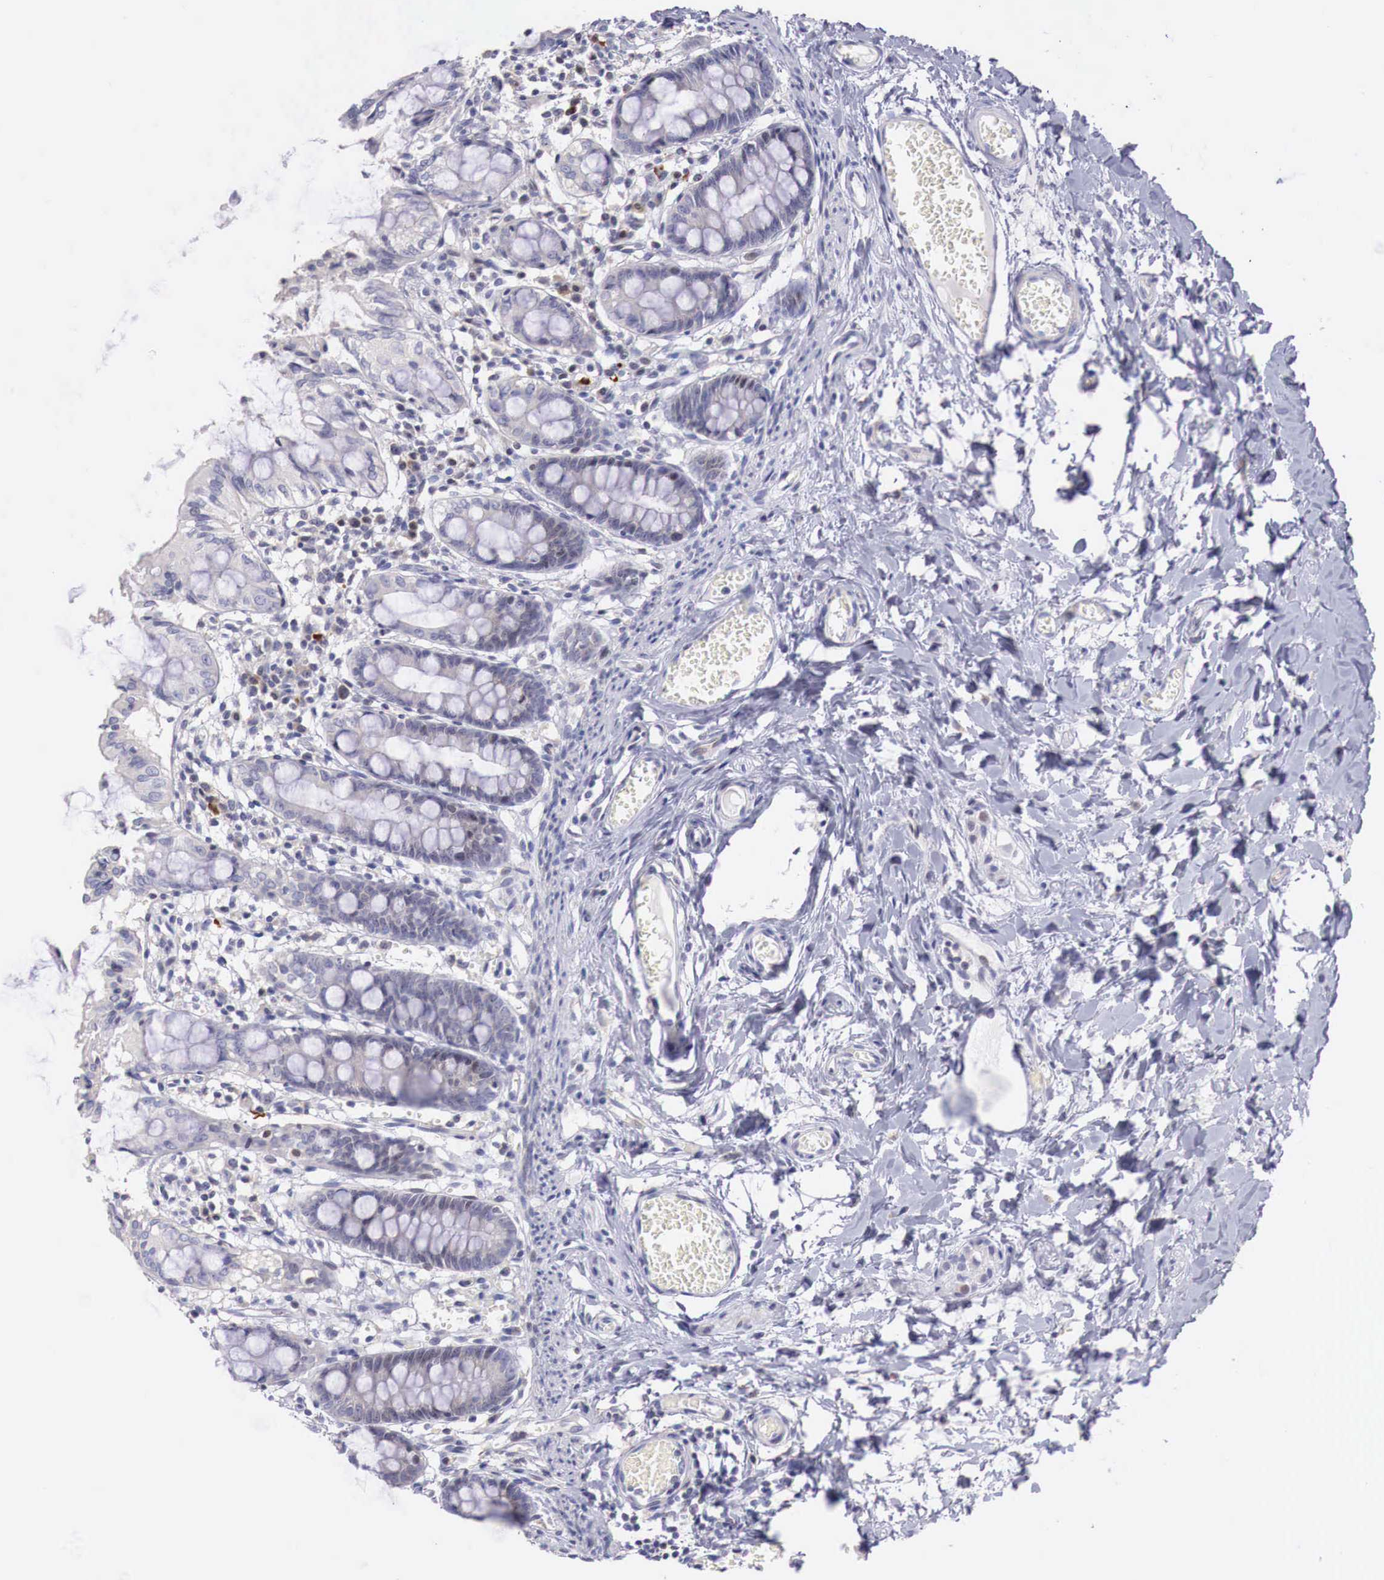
{"staining": {"intensity": "negative", "quantity": "none", "location": "none"}, "tissue": "colon", "cell_type": "Endothelial cells", "image_type": "normal", "snomed": [{"axis": "morphology", "description": "Normal tissue, NOS"}, {"axis": "topography", "description": "Colon"}], "caption": "A high-resolution image shows immunohistochemistry (IHC) staining of unremarkable colon, which exhibits no significant staining in endothelial cells. (DAB (3,3'-diaminobenzidine) immunohistochemistry (IHC) with hematoxylin counter stain).", "gene": "CLCN5", "patient": {"sex": "male", "age": 1}}